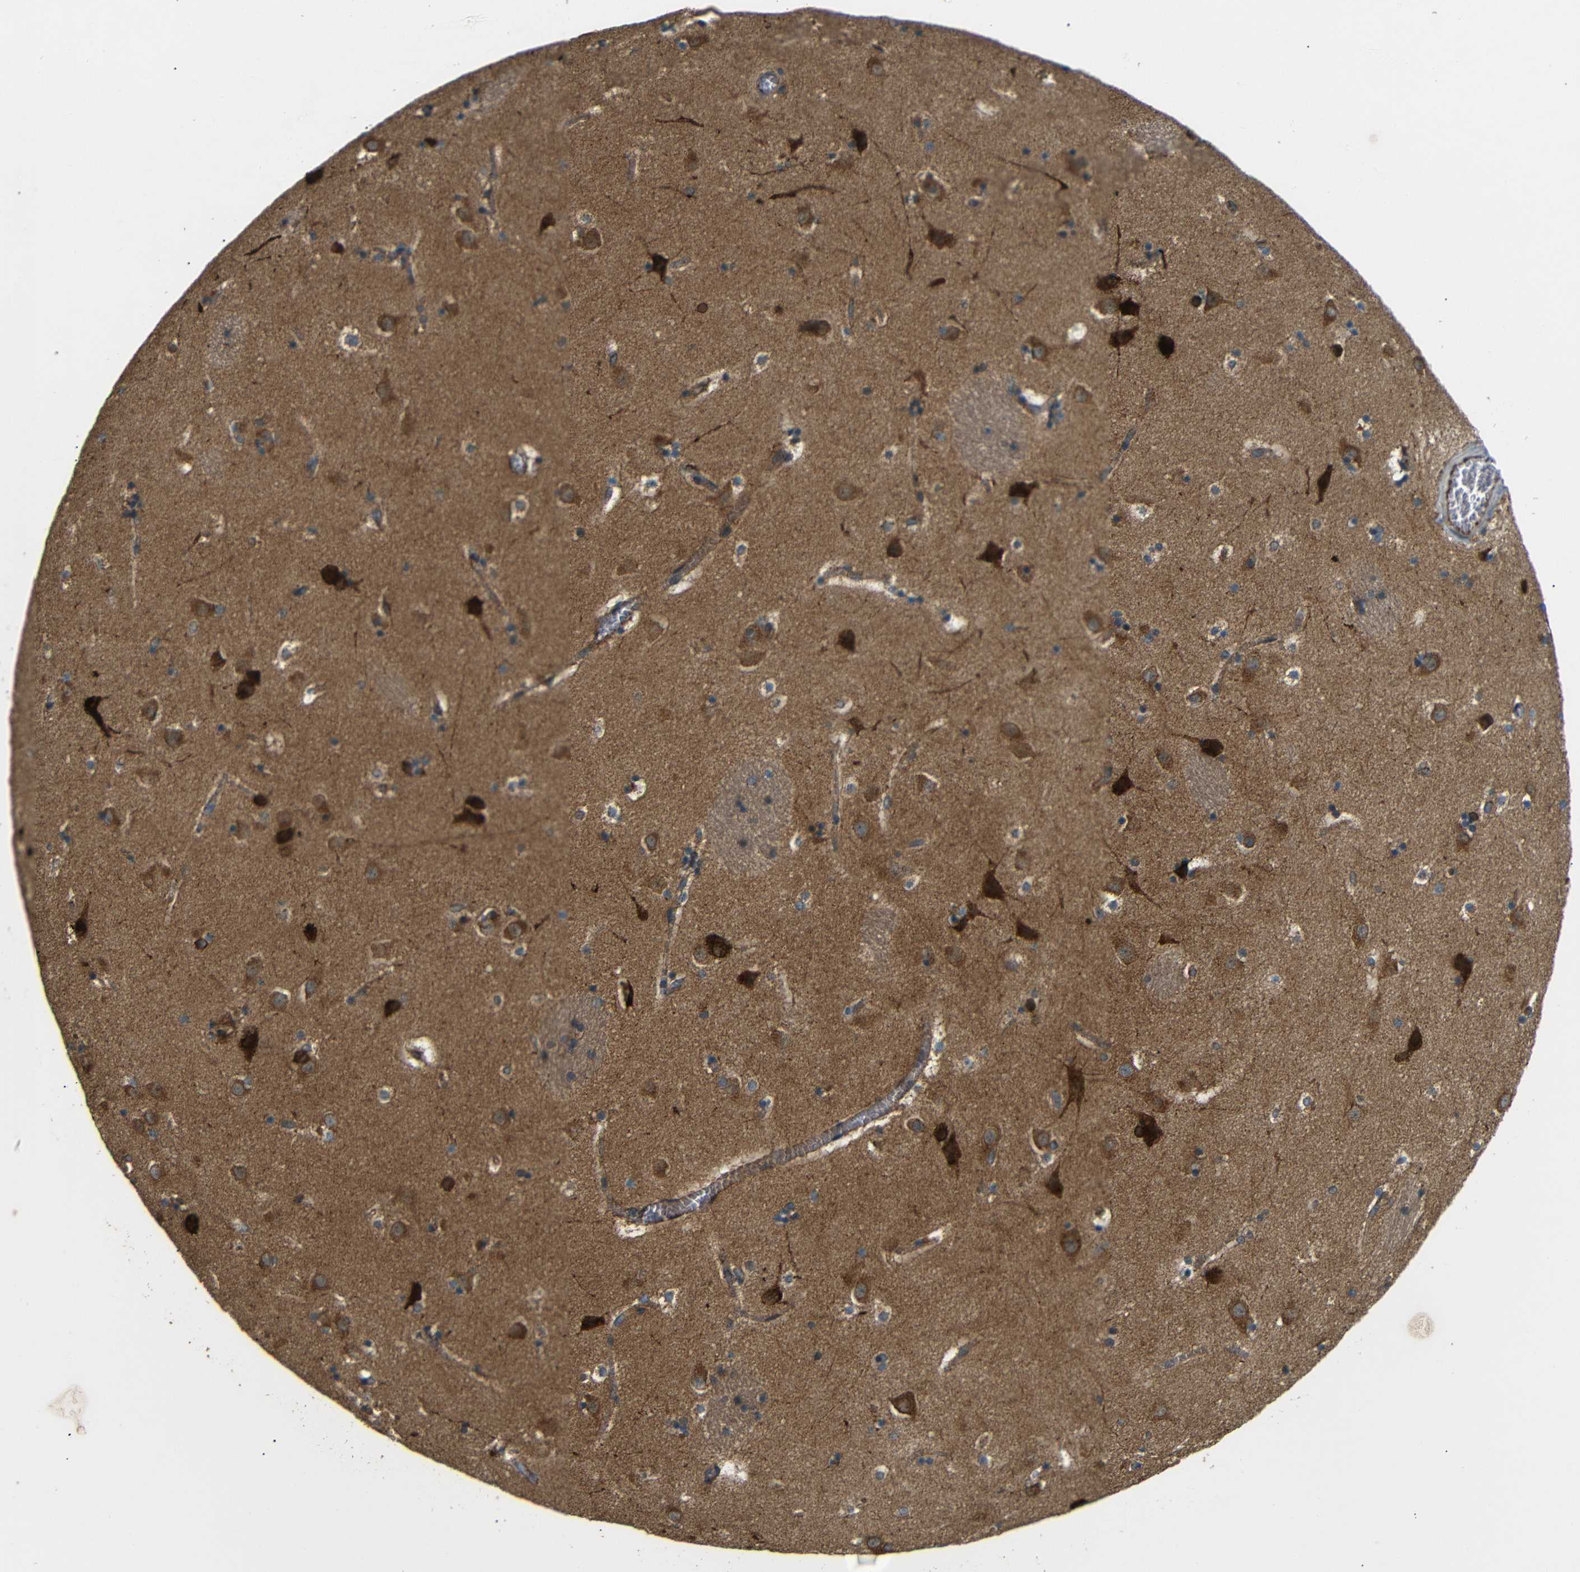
{"staining": {"intensity": "moderate", "quantity": "<25%", "location": "cytoplasmic/membranous"}, "tissue": "caudate", "cell_type": "Glial cells", "image_type": "normal", "snomed": [{"axis": "morphology", "description": "Normal tissue, NOS"}, {"axis": "topography", "description": "Lateral ventricle wall"}], "caption": "Immunohistochemical staining of unremarkable human caudate exhibits moderate cytoplasmic/membranous protein staining in approximately <25% of glial cells. The staining was performed using DAB to visualize the protein expression in brown, while the nuclei were stained in blue with hematoxylin (Magnification: 20x).", "gene": "ATP7A", "patient": {"sex": "male", "age": 45}}